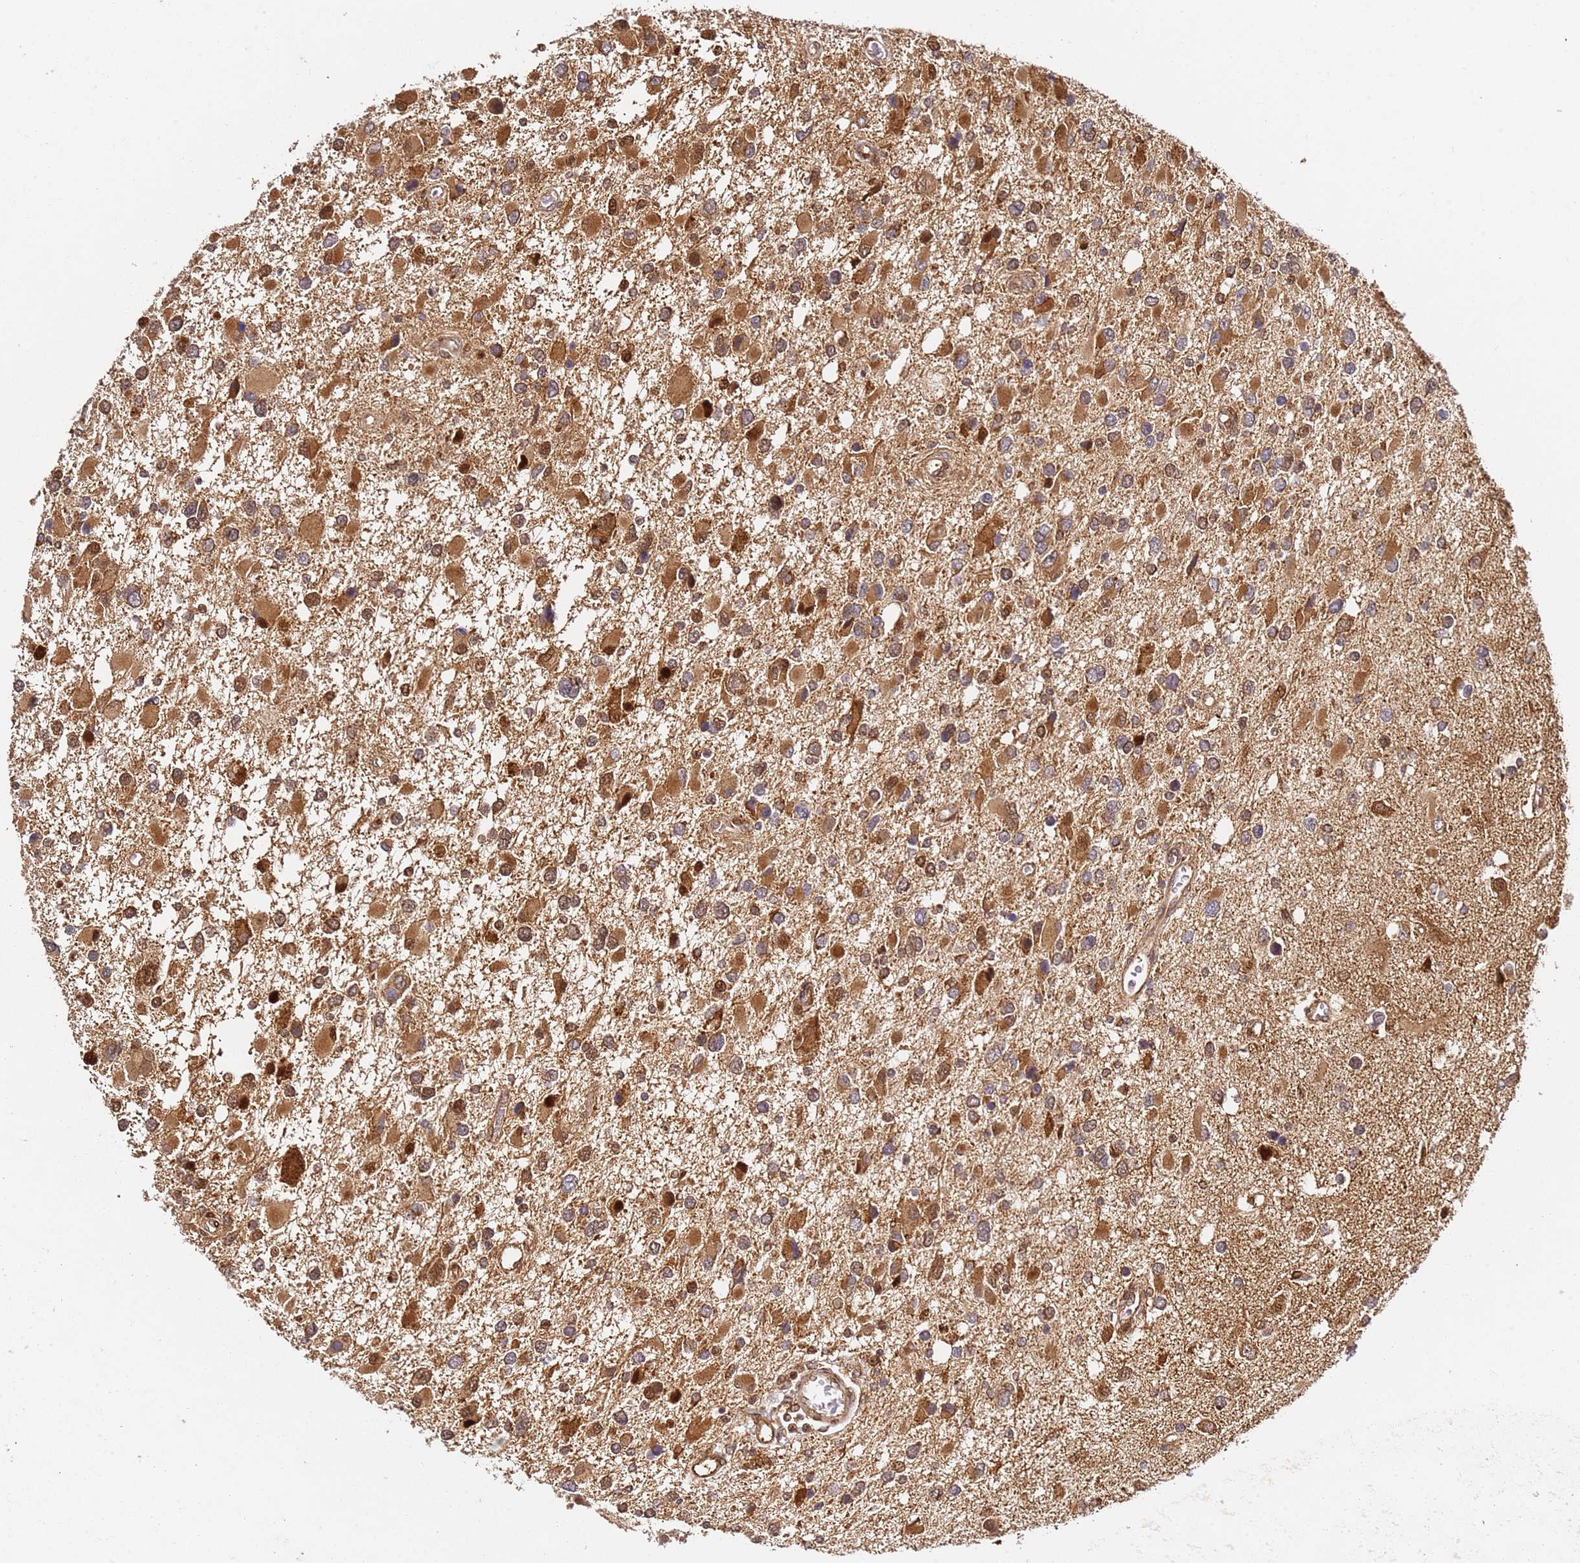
{"staining": {"intensity": "moderate", "quantity": ">75%", "location": "cytoplasmic/membranous,nuclear"}, "tissue": "glioma", "cell_type": "Tumor cells", "image_type": "cancer", "snomed": [{"axis": "morphology", "description": "Glioma, malignant, High grade"}, {"axis": "topography", "description": "Brain"}], "caption": "Protein expression analysis of glioma exhibits moderate cytoplasmic/membranous and nuclear expression in about >75% of tumor cells. The protein of interest is stained brown, and the nuclei are stained in blue (DAB IHC with brightfield microscopy, high magnification).", "gene": "SMOX", "patient": {"sex": "male", "age": 53}}